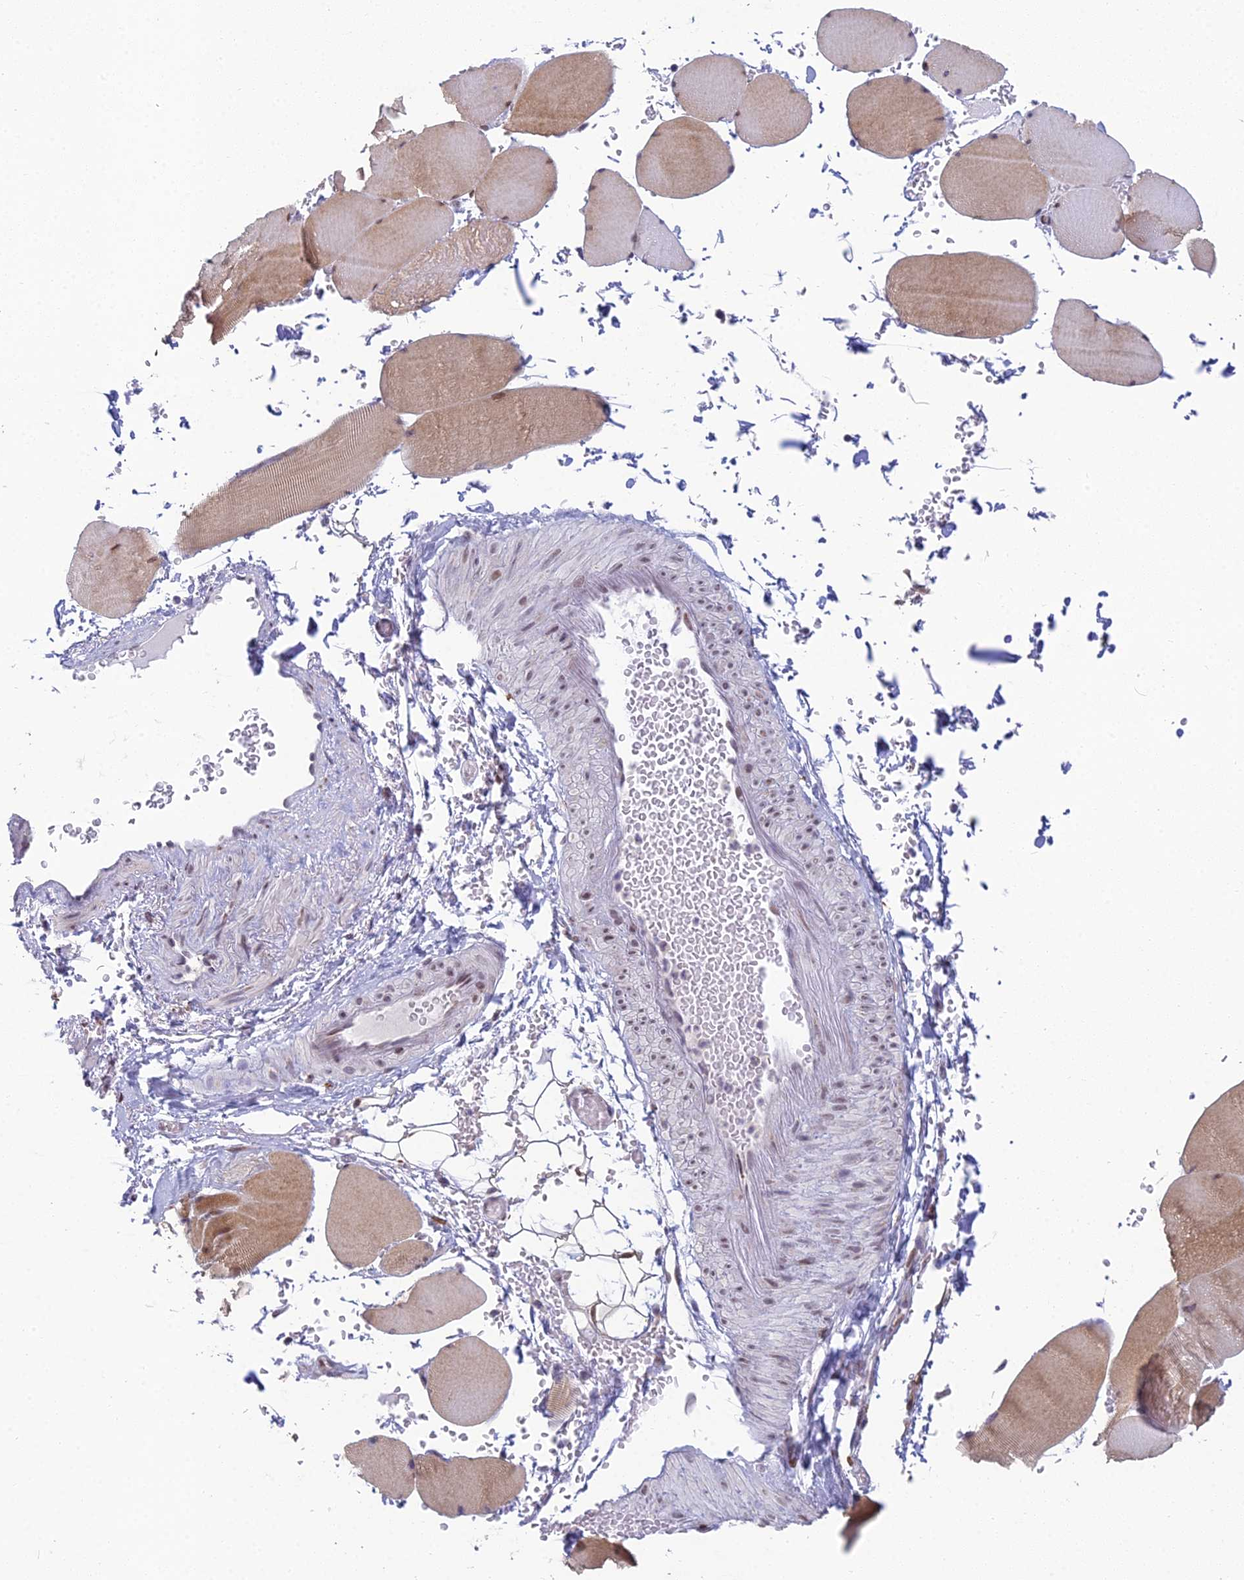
{"staining": {"intensity": "moderate", "quantity": ">75%", "location": "cytoplasmic/membranous,nuclear"}, "tissue": "skeletal muscle", "cell_type": "Myocytes", "image_type": "normal", "snomed": [{"axis": "morphology", "description": "Normal tissue, NOS"}, {"axis": "topography", "description": "Skeletal muscle"}, {"axis": "topography", "description": "Head-Neck"}], "caption": "Myocytes demonstrate moderate cytoplasmic/membranous,nuclear positivity in about >75% of cells in normal skeletal muscle.", "gene": "ABHD17A", "patient": {"sex": "male", "age": 66}}